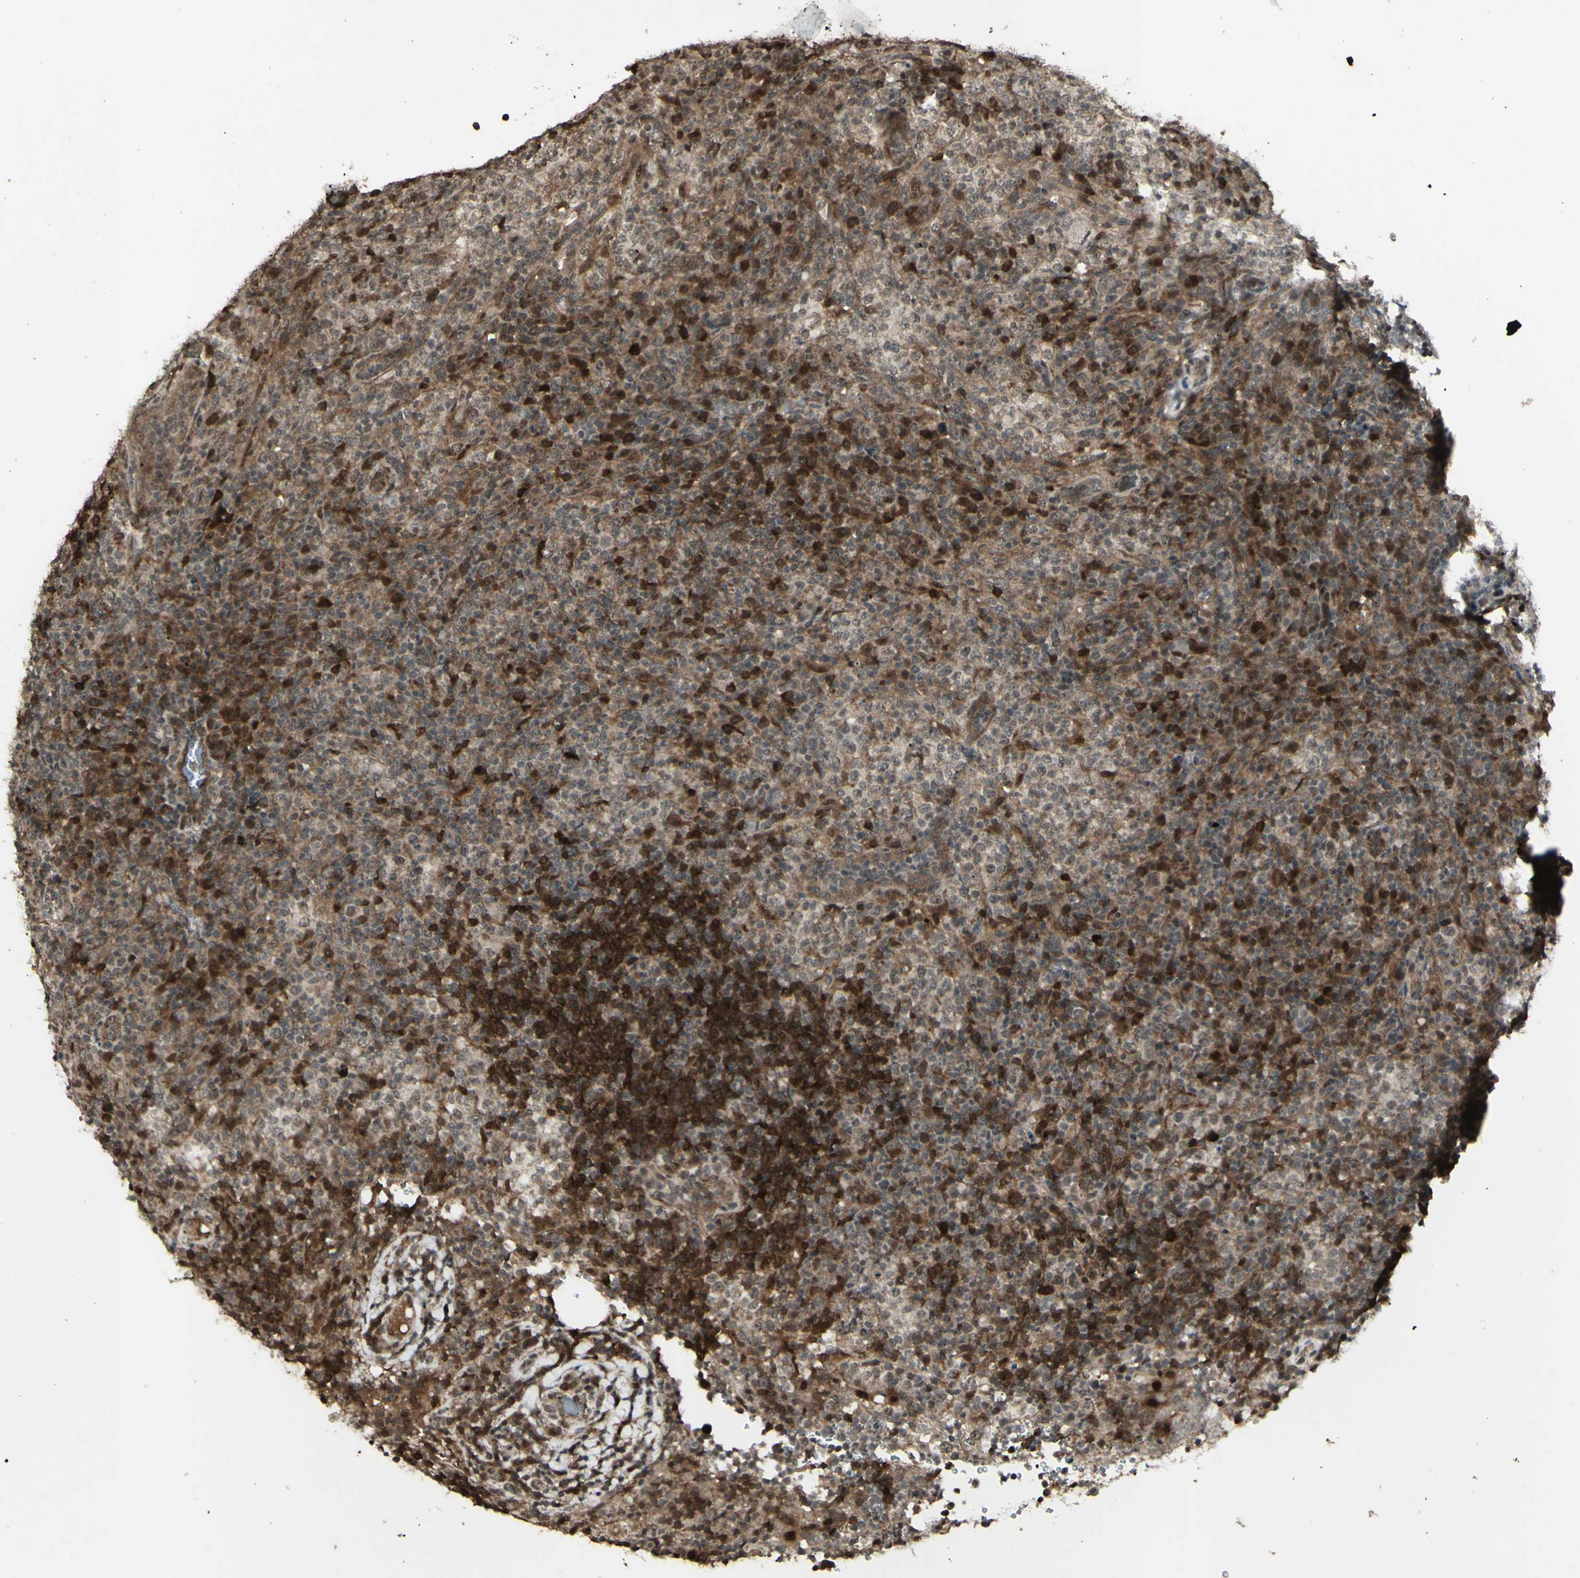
{"staining": {"intensity": "strong", "quantity": "25%-75%", "location": "cytoplasmic/membranous,nuclear"}, "tissue": "lymphoma", "cell_type": "Tumor cells", "image_type": "cancer", "snomed": [{"axis": "morphology", "description": "Malignant lymphoma, non-Hodgkin's type, High grade"}, {"axis": "topography", "description": "Lymph node"}], "caption": "Brown immunohistochemical staining in lymphoma demonstrates strong cytoplasmic/membranous and nuclear expression in approximately 25%-75% of tumor cells.", "gene": "BLNK", "patient": {"sex": "female", "age": 76}}